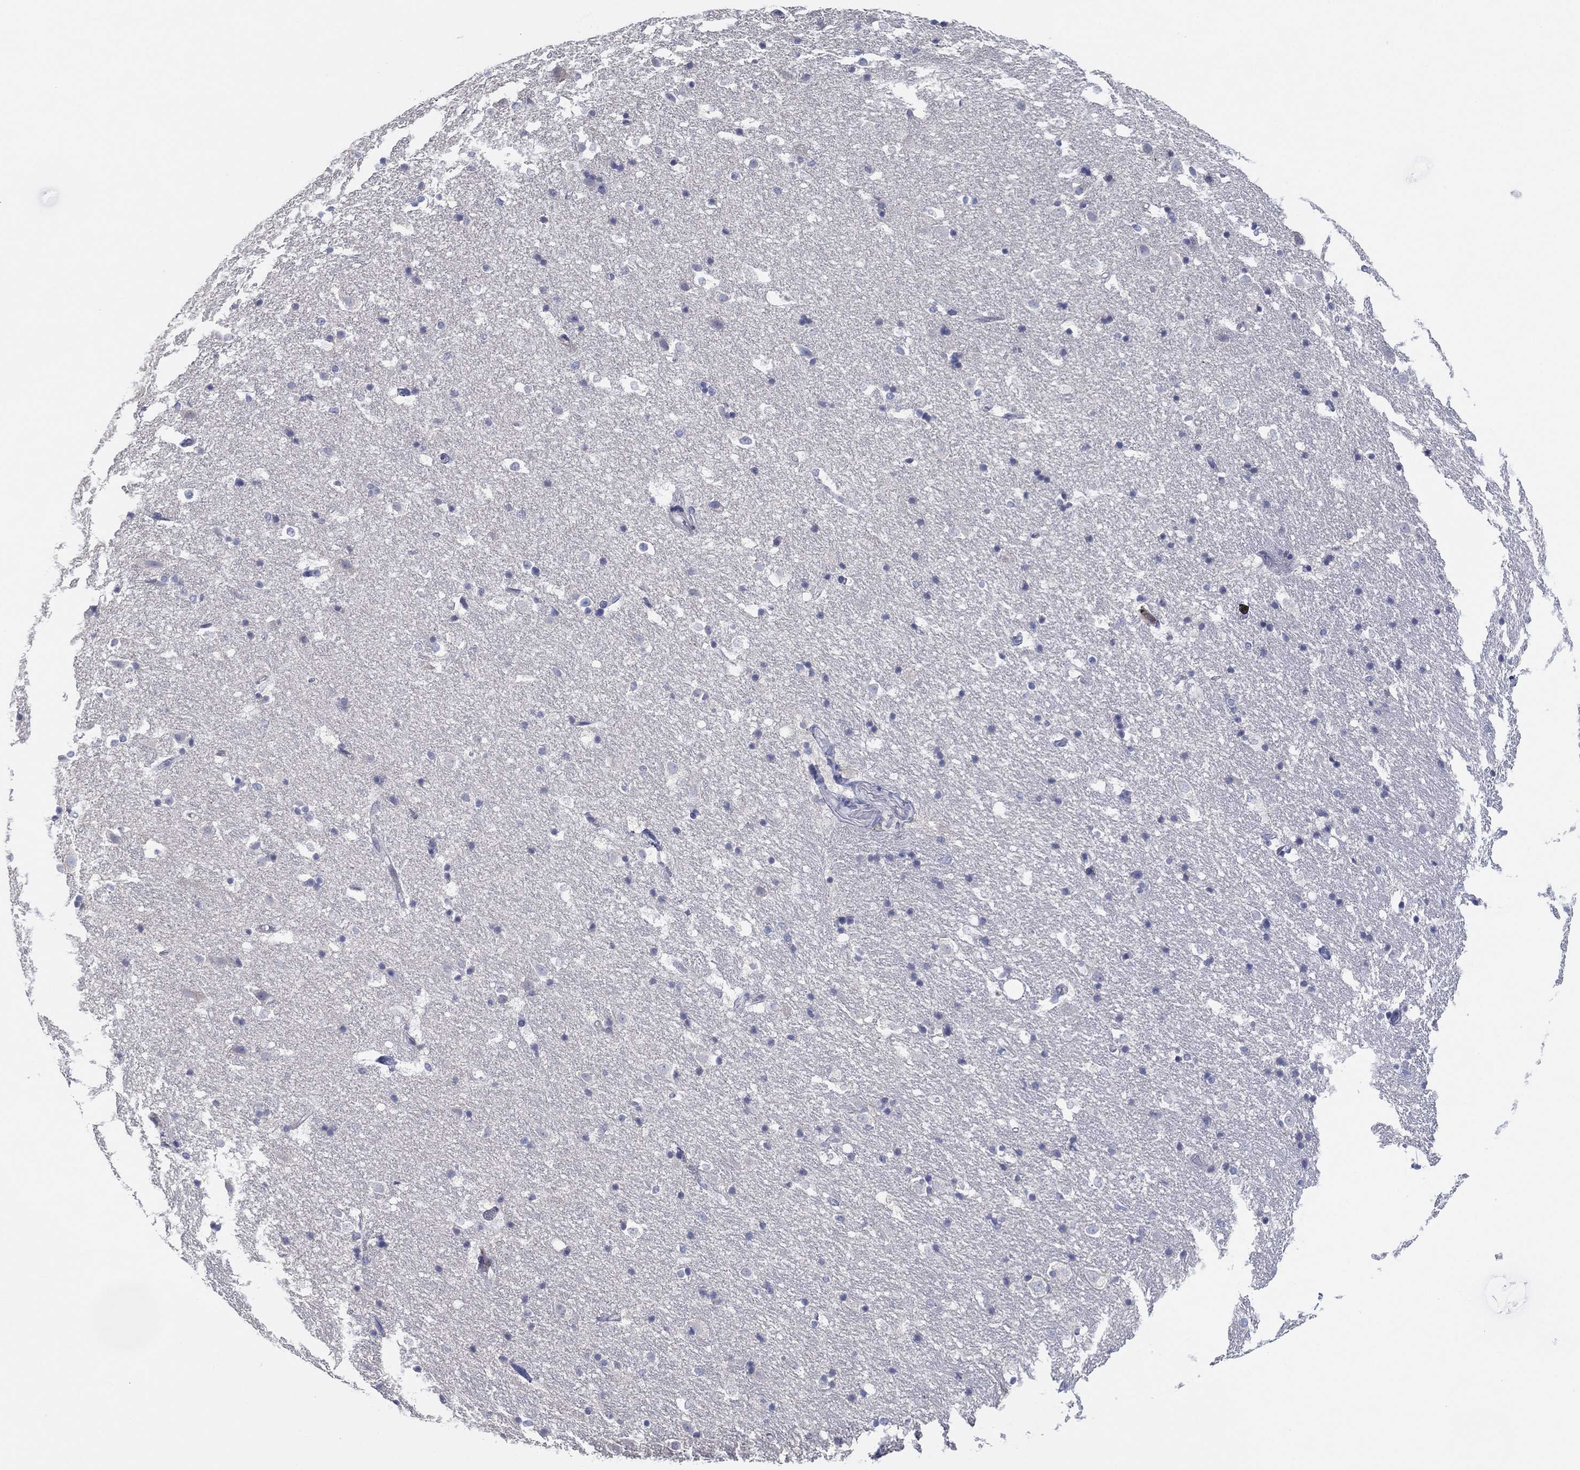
{"staining": {"intensity": "negative", "quantity": "none", "location": "none"}, "tissue": "hippocampus", "cell_type": "Glial cells", "image_type": "normal", "snomed": [{"axis": "morphology", "description": "Normal tissue, NOS"}, {"axis": "topography", "description": "Hippocampus"}], "caption": "This is a photomicrograph of immunohistochemistry staining of benign hippocampus, which shows no staining in glial cells. Brightfield microscopy of IHC stained with DAB (3,3'-diaminobenzidine) (brown) and hematoxylin (blue), captured at high magnification.", "gene": "TMEM40", "patient": {"sex": "male", "age": 49}}